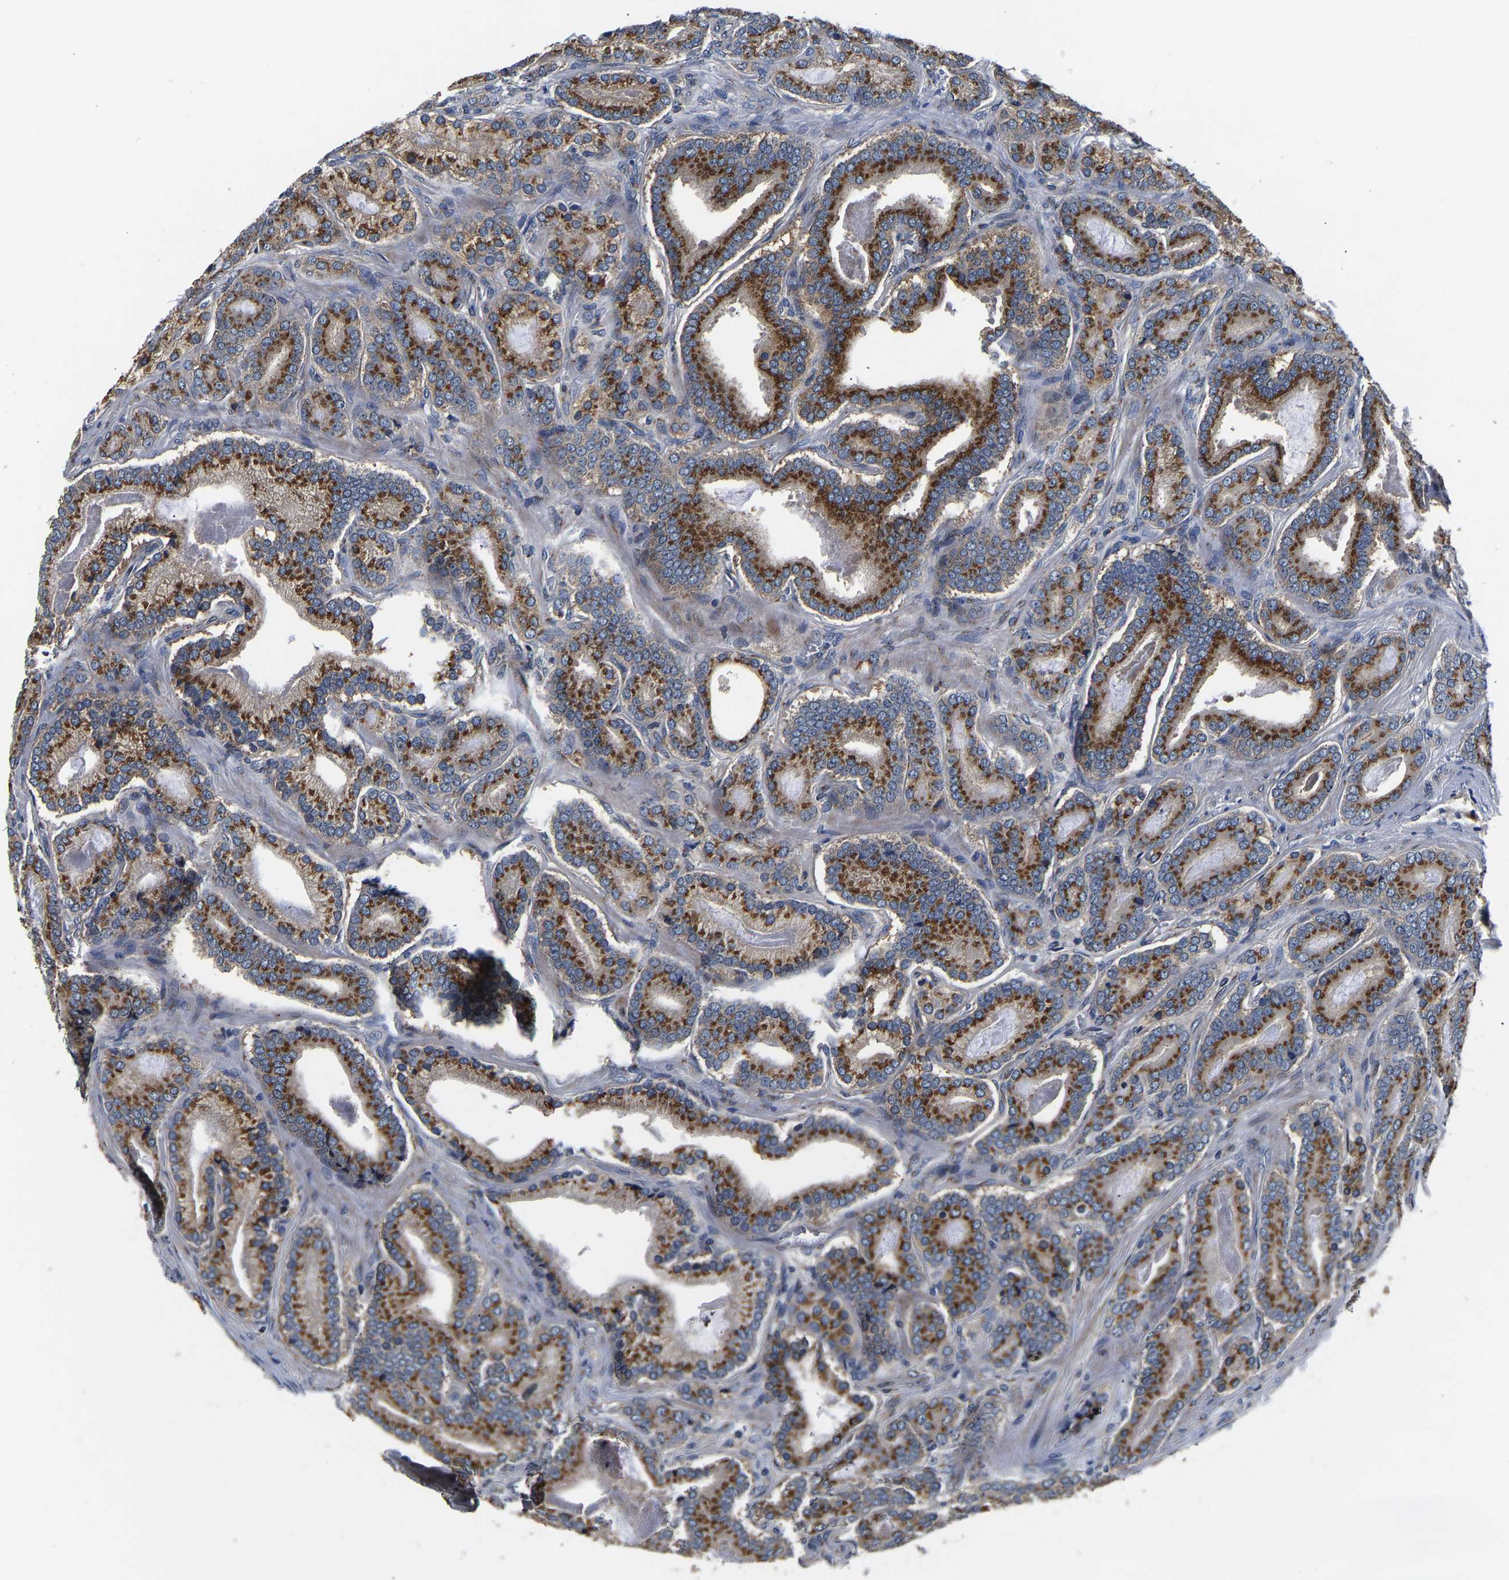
{"staining": {"intensity": "strong", "quantity": ">75%", "location": "cytoplasmic/membranous"}, "tissue": "prostate cancer", "cell_type": "Tumor cells", "image_type": "cancer", "snomed": [{"axis": "morphology", "description": "Adenocarcinoma, High grade"}, {"axis": "topography", "description": "Prostate"}], "caption": "Immunohistochemistry micrograph of human prostate high-grade adenocarcinoma stained for a protein (brown), which demonstrates high levels of strong cytoplasmic/membranous expression in approximately >75% of tumor cells.", "gene": "RABAC1", "patient": {"sex": "male", "age": 60}}